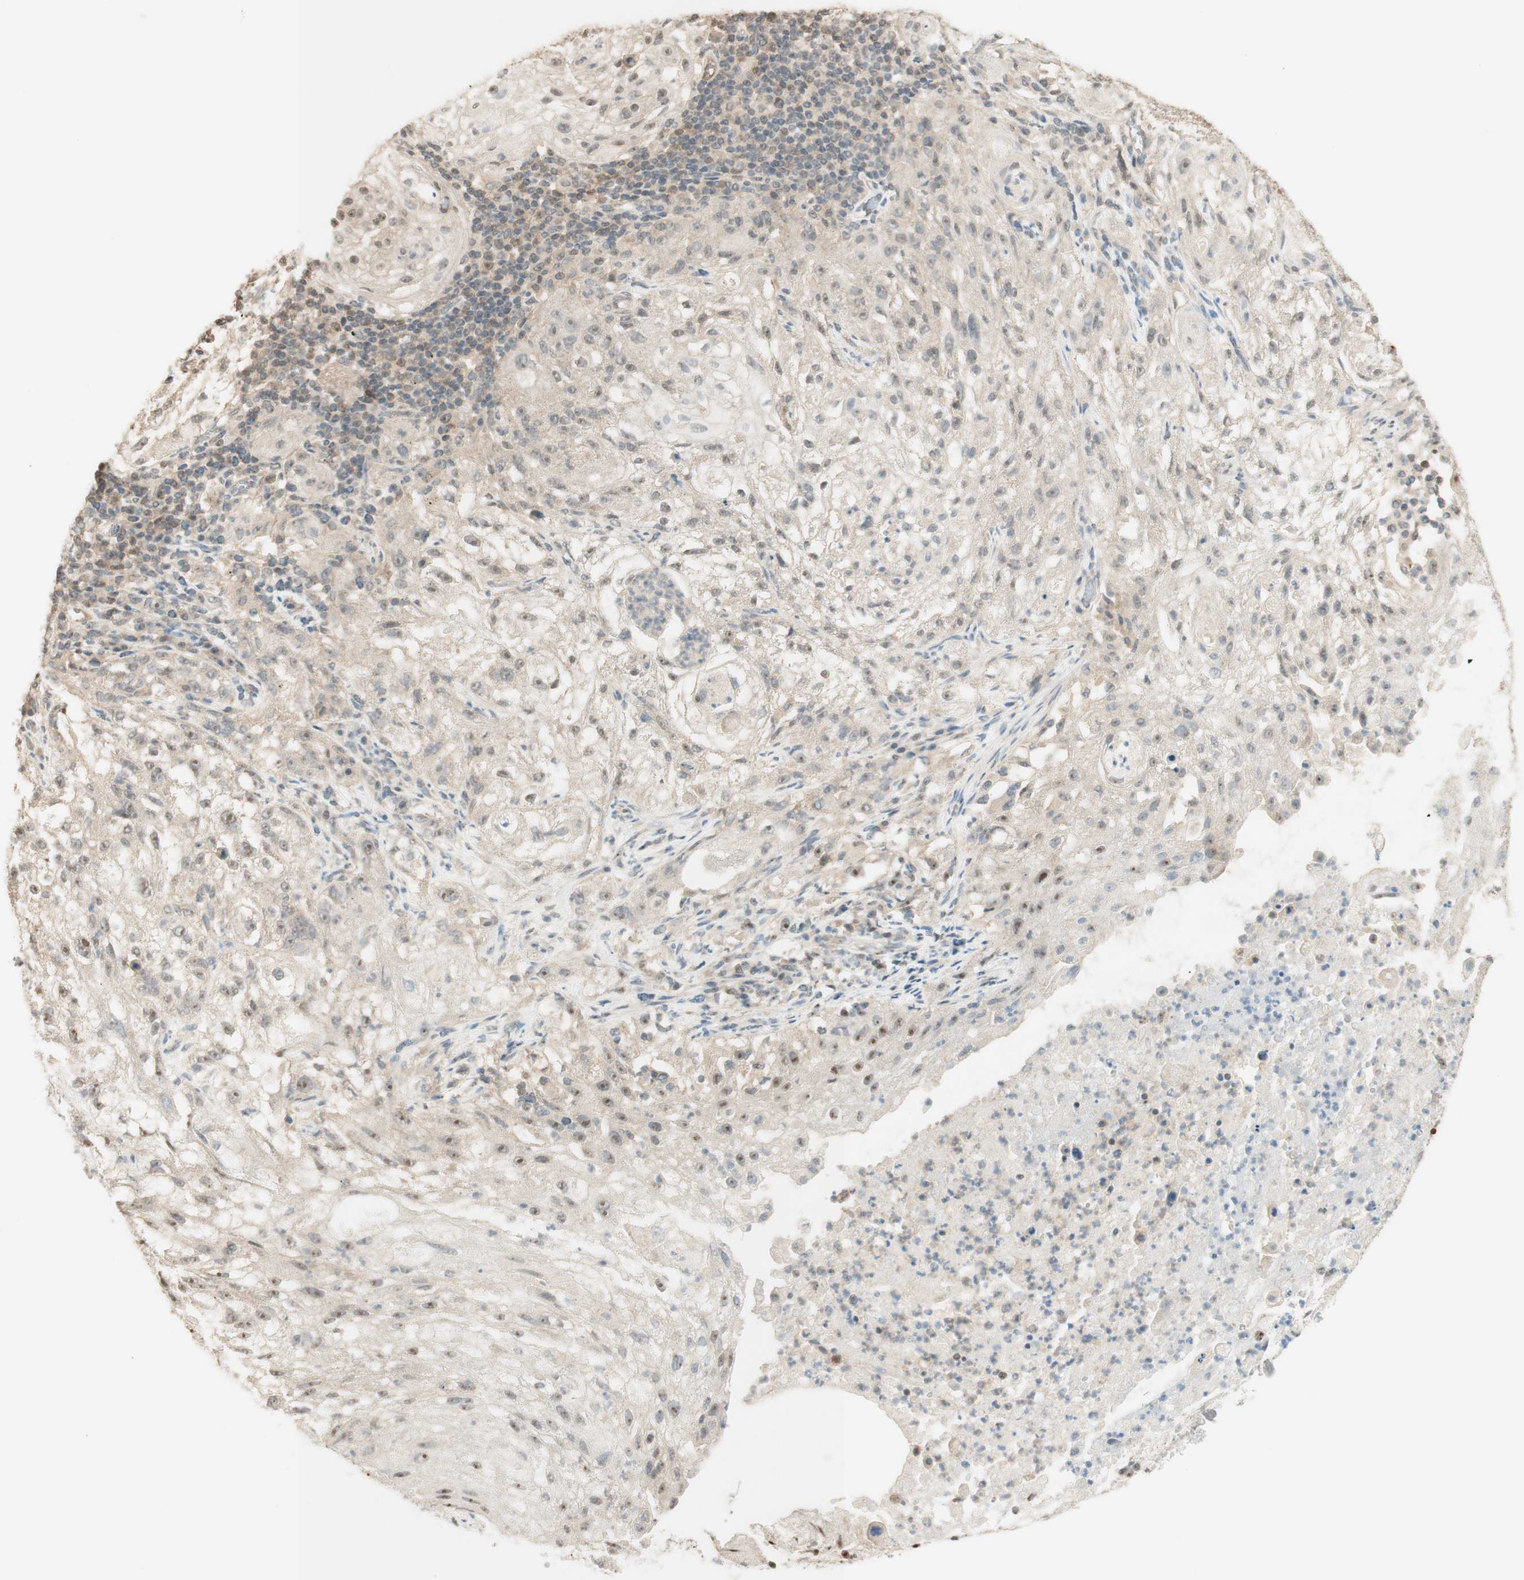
{"staining": {"intensity": "weak", "quantity": "25%-75%", "location": "cytoplasmic/membranous,nuclear"}, "tissue": "lung cancer", "cell_type": "Tumor cells", "image_type": "cancer", "snomed": [{"axis": "morphology", "description": "Inflammation, NOS"}, {"axis": "morphology", "description": "Squamous cell carcinoma, NOS"}, {"axis": "topography", "description": "Lymph node"}, {"axis": "topography", "description": "Soft tissue"}, {"axis": "topography", "description": "Lung"}], "caption": "Brown immunohistochemical staining in lung cancer reveals weak cytoplasmic/membranous and nuclear staining in about 25%-75% of tumor cells. Immunohistochemistry (ihc) stains the protein of interest in brown and the nuclei are stained blue.", "gene": "SPINT2", "patient": {"sex": "male", "age": 66}}